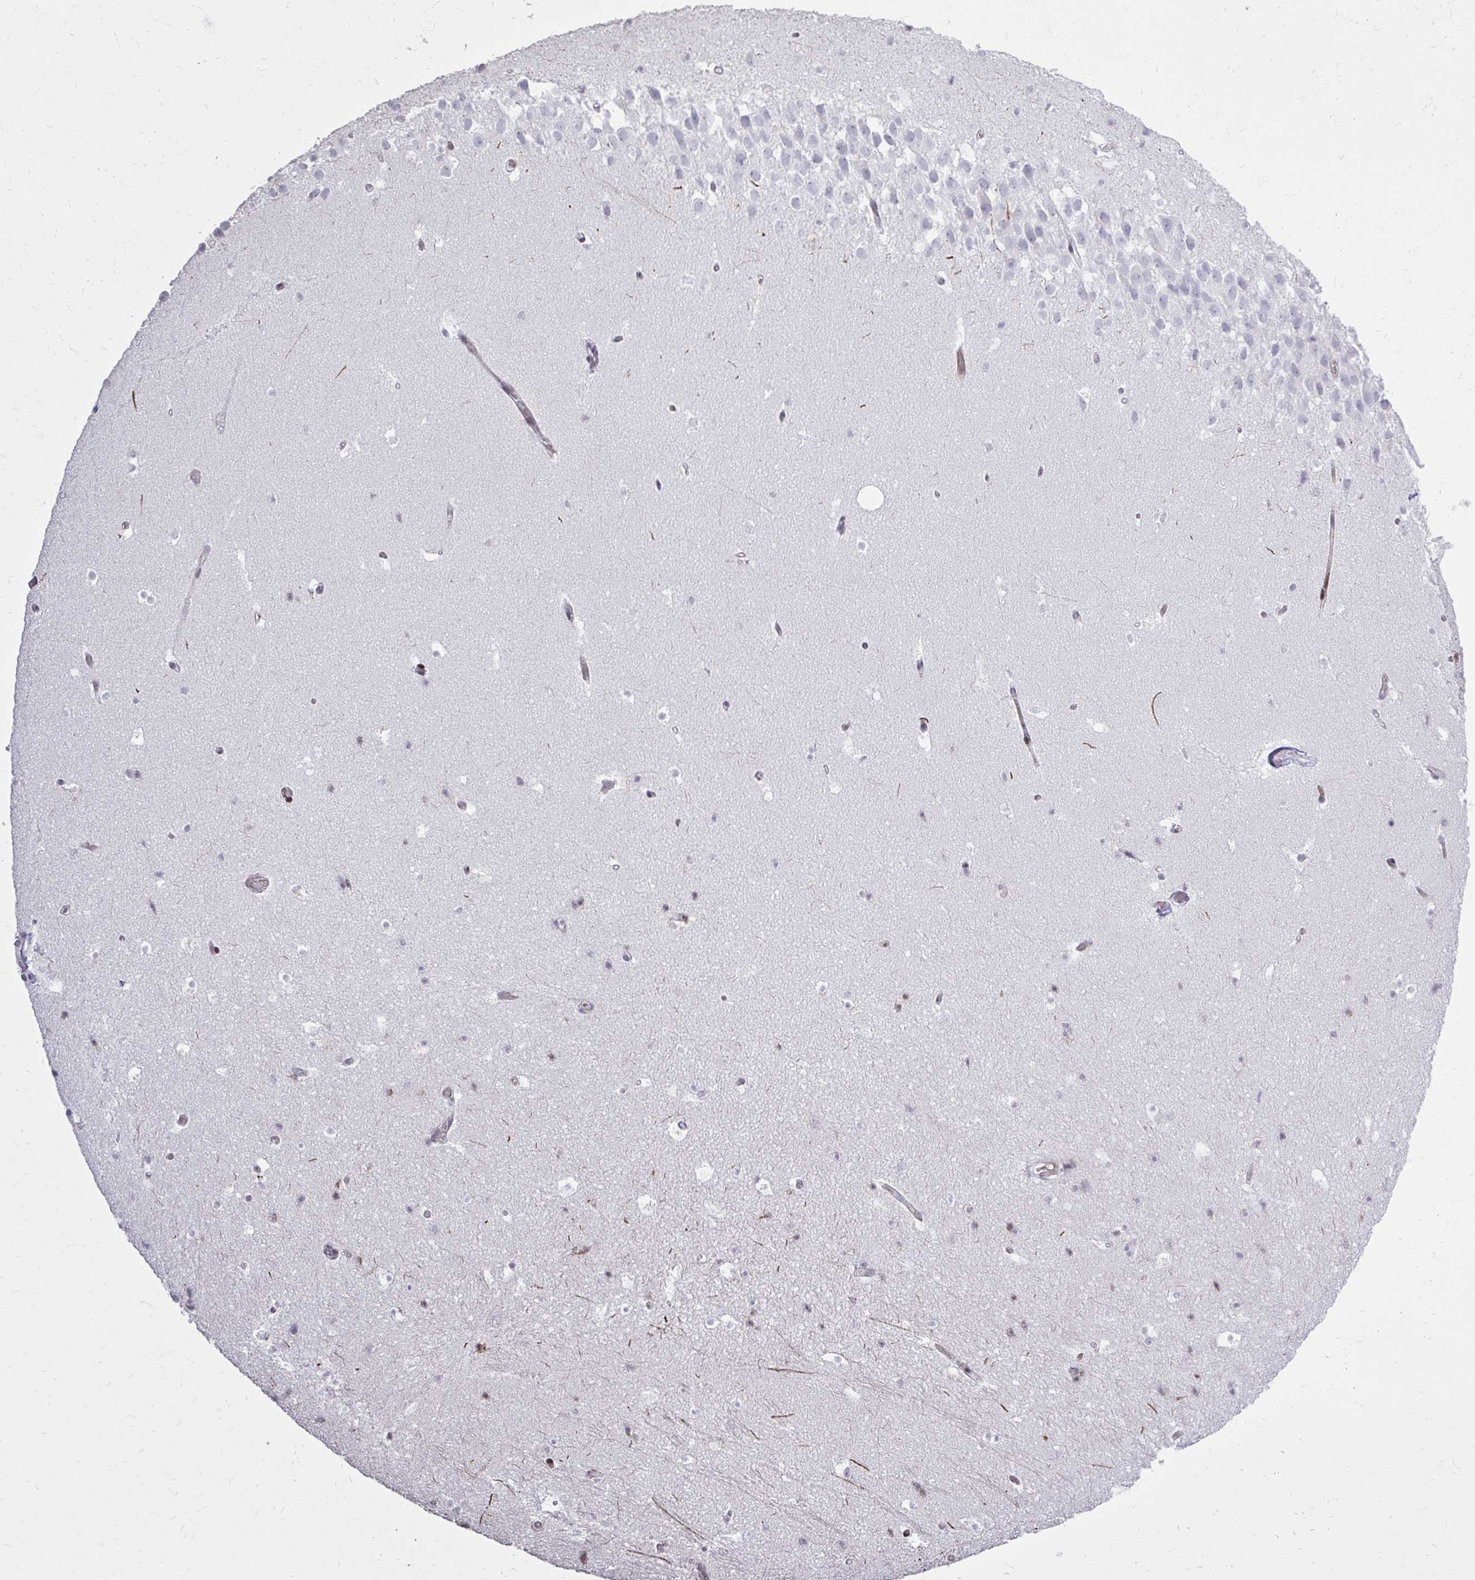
{"staining": {"intensity": "moderate", "quantity": "<25%", "location": "nuclear"}, "tissue": "hippocampus", "cell_type": "Glial cells", "image_type": "normal", "snomed": [{"axis": "morphology", "description": "Normal tissue, NOS"}, {"axis": "topography", "description": "Hippocampus"}], "caption": "Immunohistochemical staining of benign human hippocampus shows low levels of moderate nuclear expression in about <25% of glial cells.", "gene": "FOXN3", "patient": {"sex": "male", "age": 26}}